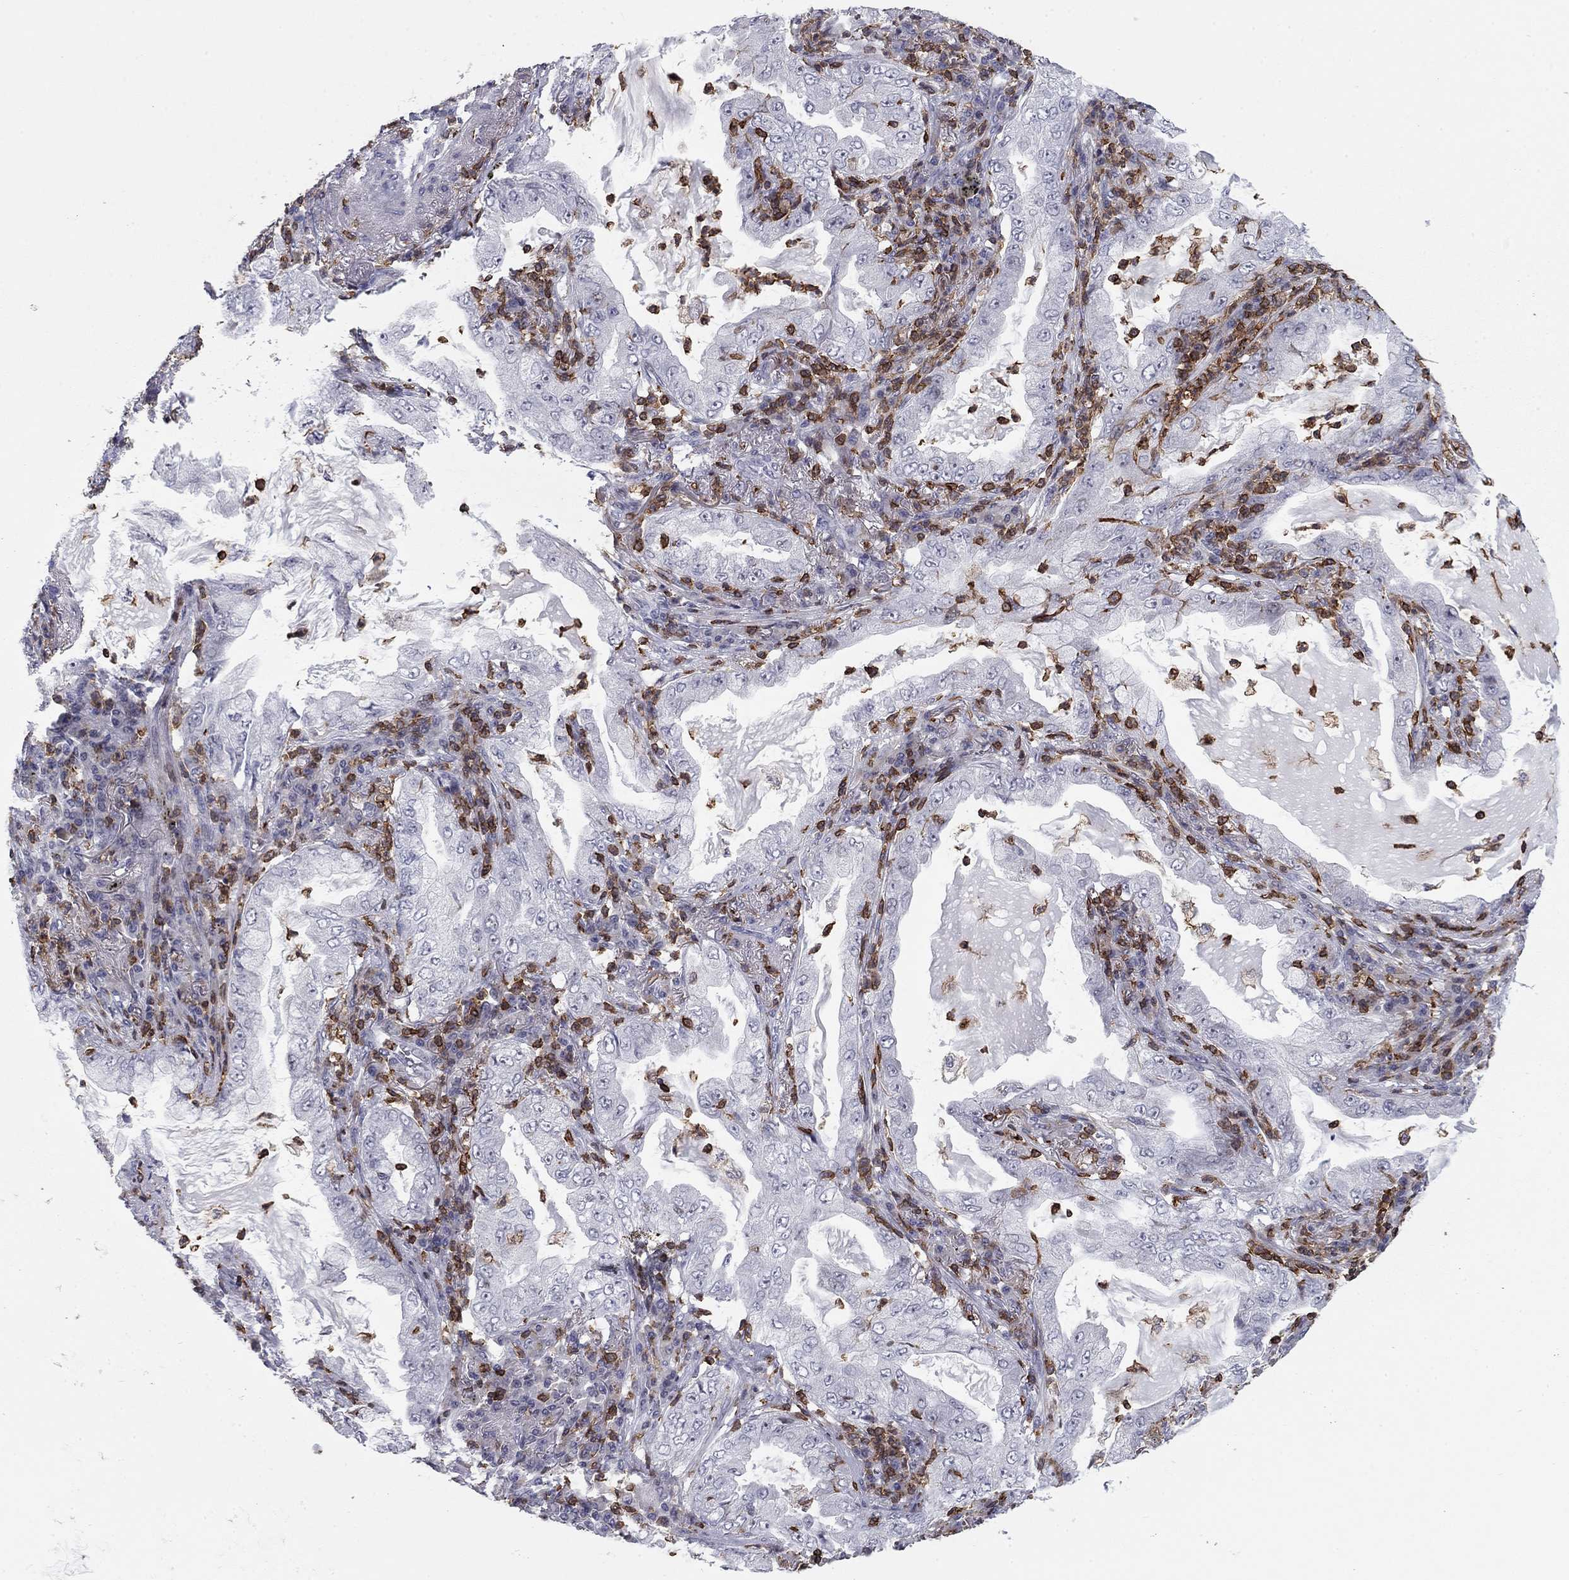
{"staining": {"intensity": "negative", "quantity": "none", "location": "none"}, "tissue": "lung cancer", "cell_type": "Tumor cells", "image_type": "cancer", "snomed": [{"axis": "morphology", "description": "Adenocarcinoma, NOS"}, {"axis": "topography", "description": "Lung"}], "caption": "Immunohistochemistry (IHC) micrograph of lung cancer (adenocarcinoma) stained for a protein (brown), which displays no positivity in tumor cells.", "gene": "ARHGAP27", "patient": {"sex": "female", "age": 73}}